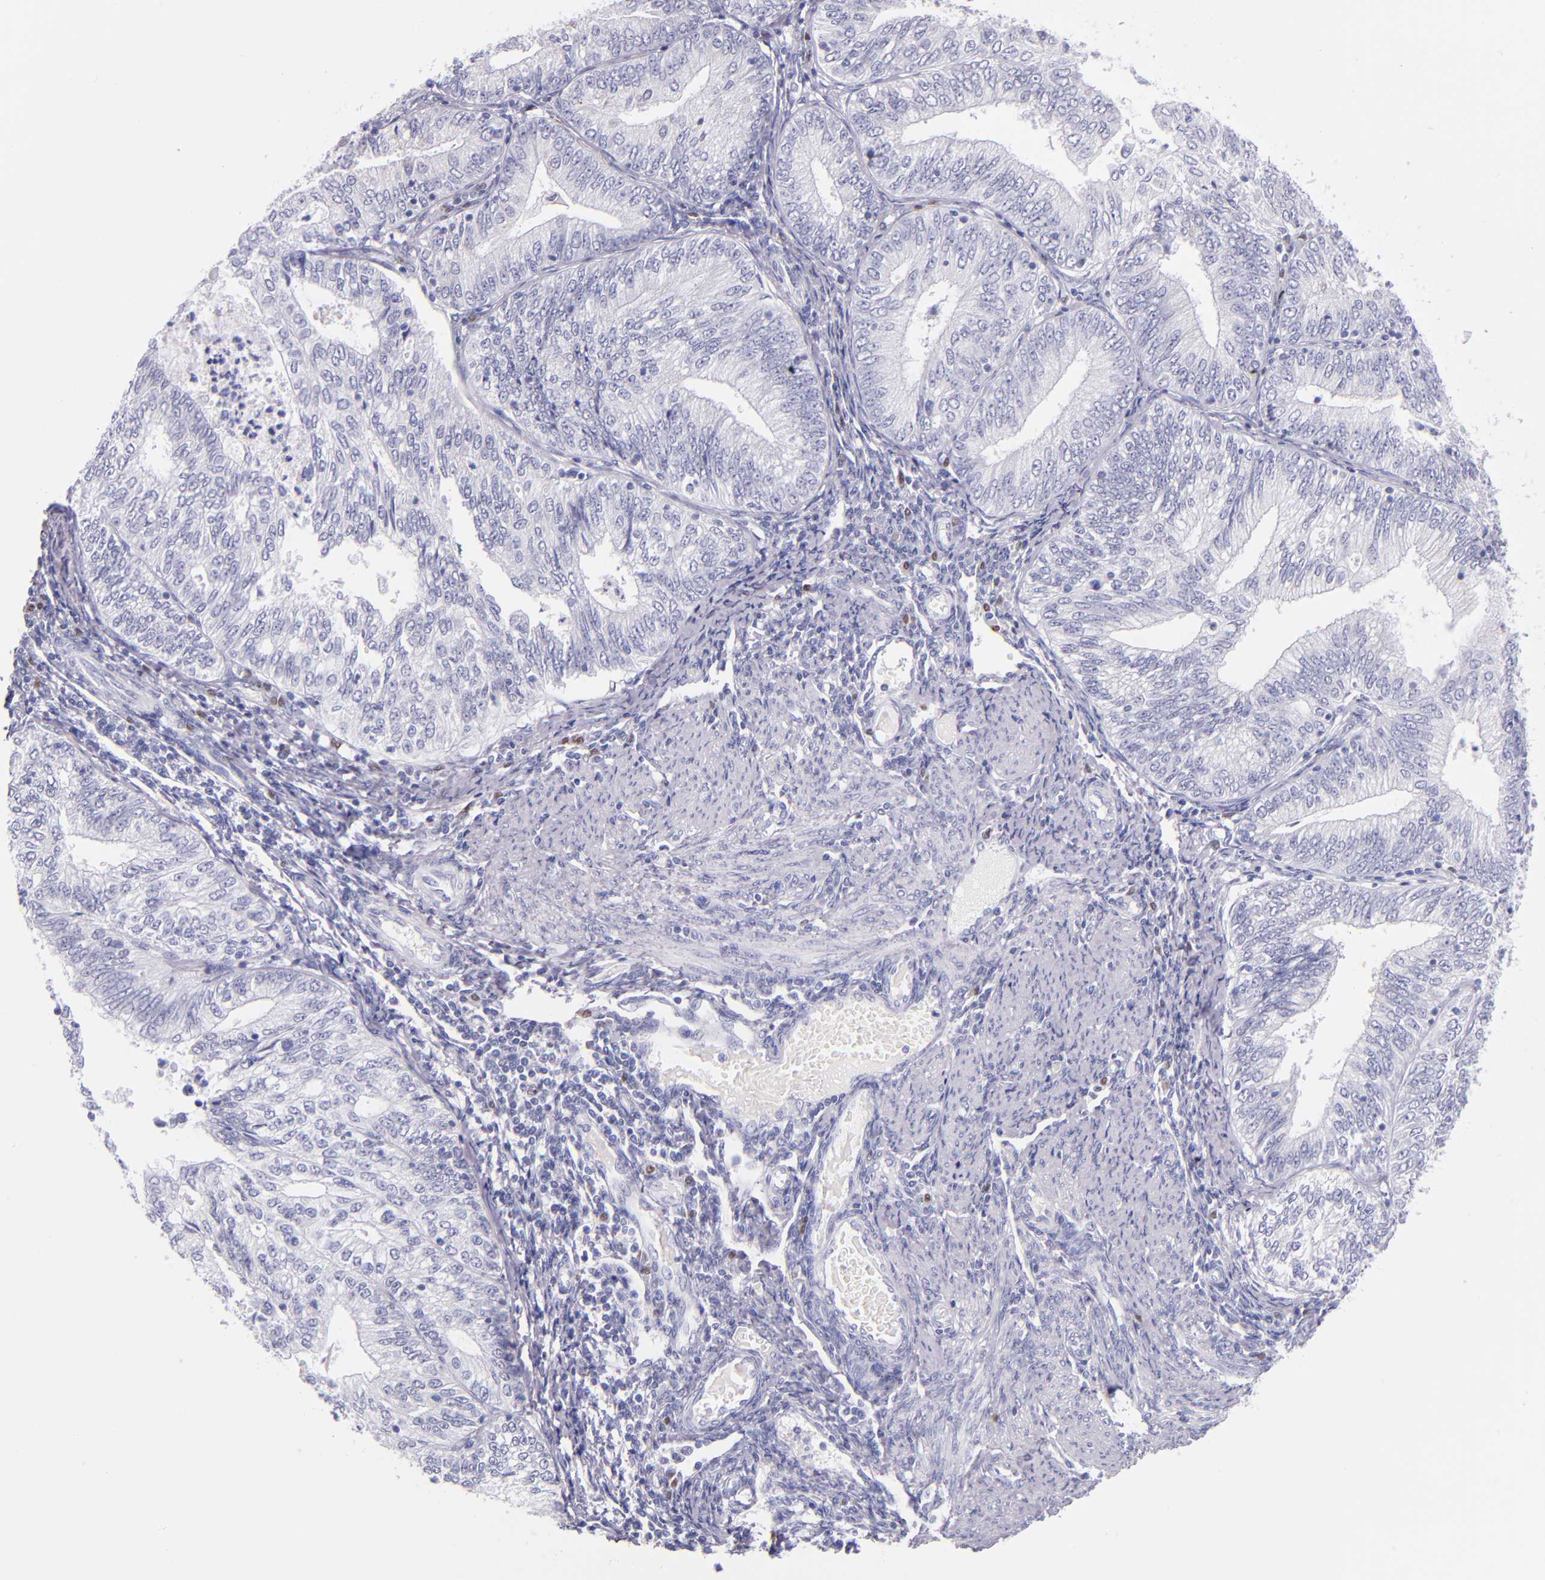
{"staining": {"intensity": "negative", "quantity": "none", "location": "none"}, "tissue": "endometrial cancer", "cell_type": "Tumor cells", "image_type": "cancer", "snomed": [{"axis": "morphology", "description": "Adenocarcinoma, NOS"}, {"axis": "topography", "description": "Endometrium"}], "caption": "This is a image of immunohistochemistry staining of endometrial adenocarcinoma, which shows no positivity in tumor cells.", "gene": "IRF4", "patient": {"sex": "female", "age": 69}}